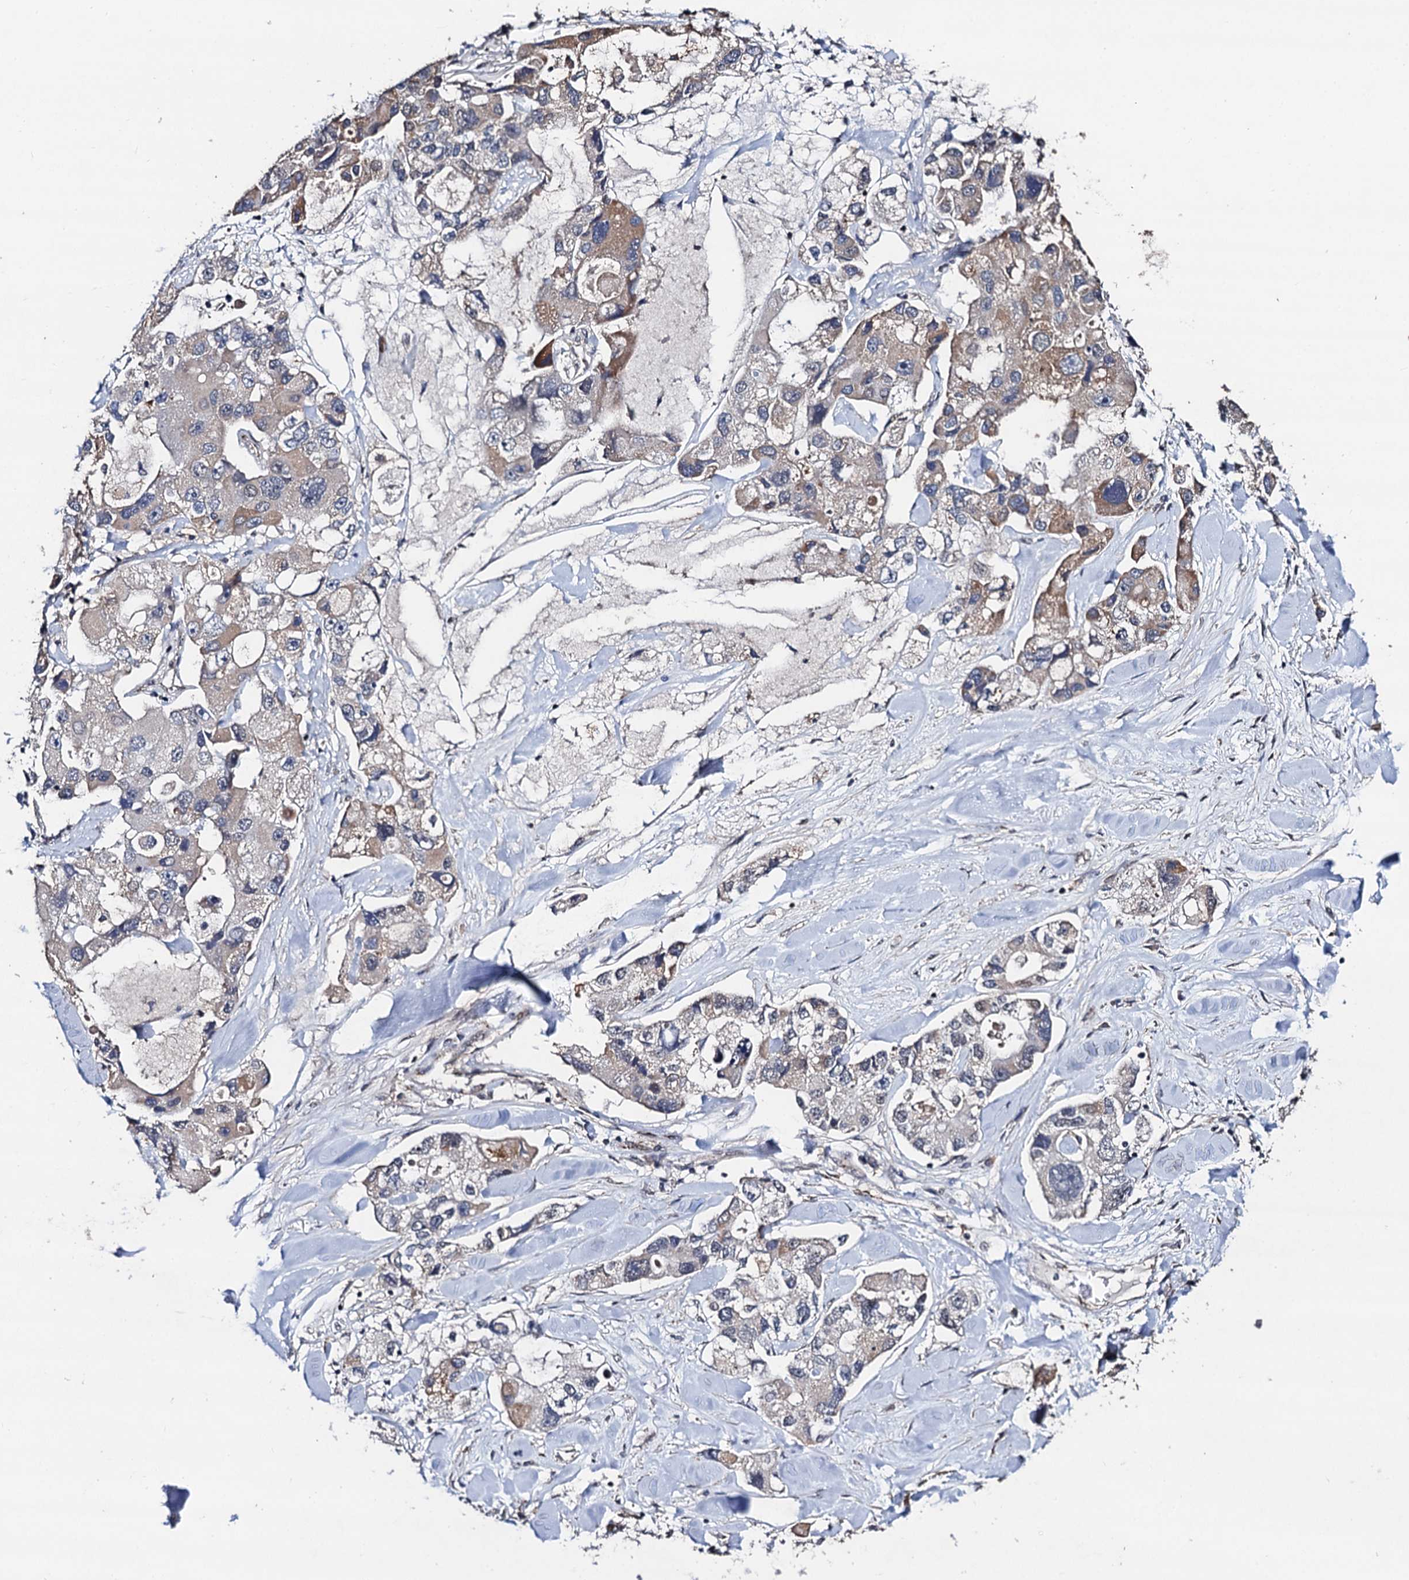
{"staining": {"intensity": "weak", "quantity": "25%-75%", "location": "cytoplasmic/membranous"}, "tissue": "lung cancer", "cell_type": "Tumor cells", "image_type": "cancer", "snomed": [{"axis": "morphology", "description": "Adenocarcinoma, NOS"}, {"axis": "topography", "description": "Lung"}], "caption": "IHC staining of lung cancer (adenocarcinoma), which displays low levels of weak cytoplasmic/membranous staining in approximately 25%-75% of tumor cells indicating weak cytoplasmic/membranous protein staining. The staining was performed using DAB (3,3'-diaminobenzidine) (brown) for protein detection and nuclei were counterstained in hematoxylin (blue).", "gene": "PPTC7", "patient": {"sex": "female", "age": 54}}